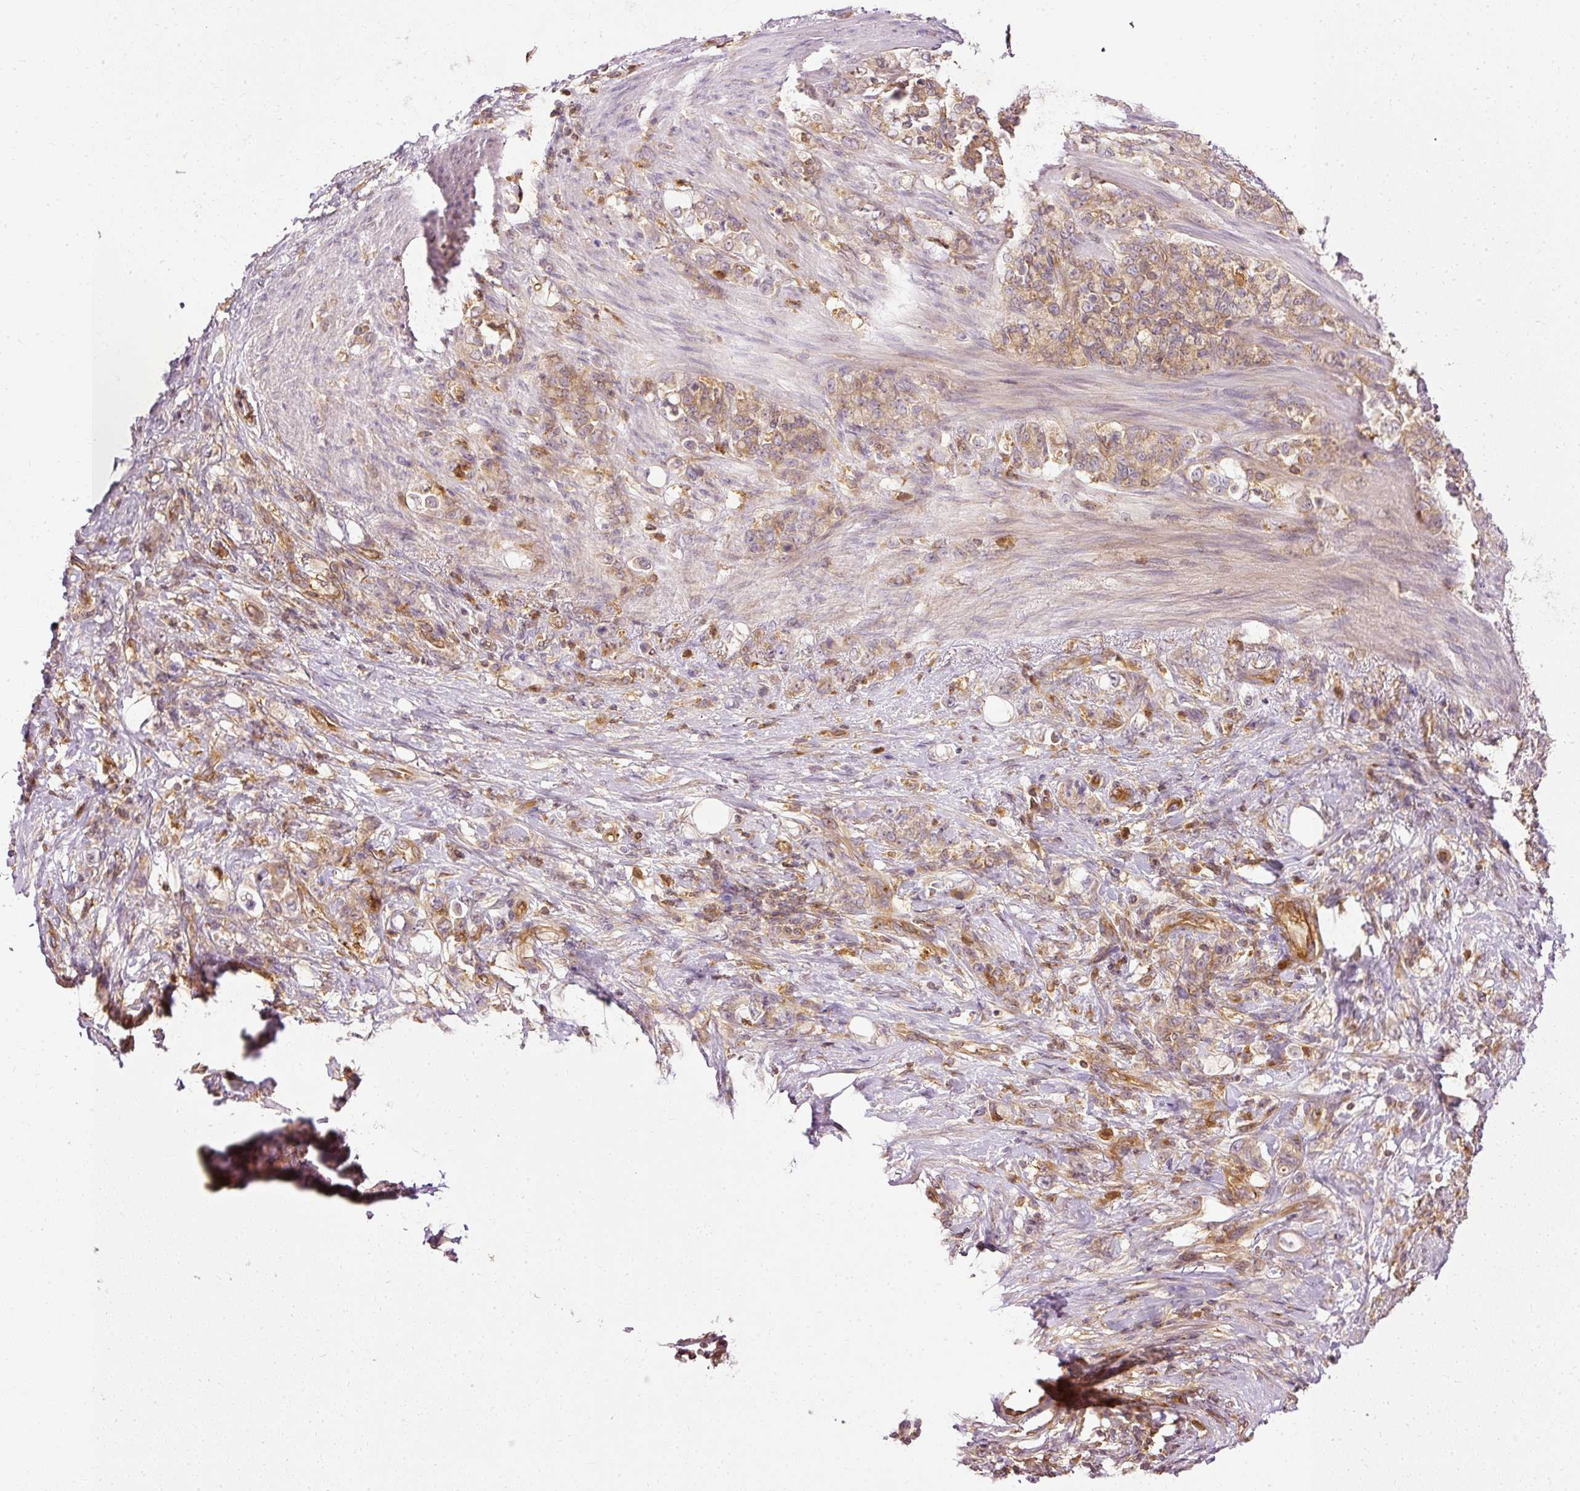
{"staining": {"intensity": "moderate", "quantity": ">75%", "location": "cytoplasmic/membranous"}, "tissue": "stomach cancer", "cell_type": "Tumor cells", "image_type": "cancer", "snomed": [{"axis": "morphology", "description": "Adenocarcinoma, NOS"}, {"axis": "topography", "description": "Stomach"}], "caption": "Immunohistochemical staining of human stomach cancer exhibits medium levels of moderate cytoplasmic/membranous expression in about >75% of tumor cells.", "gene": "ARMH3", "patient": {"sex": "female", "age": 79}}